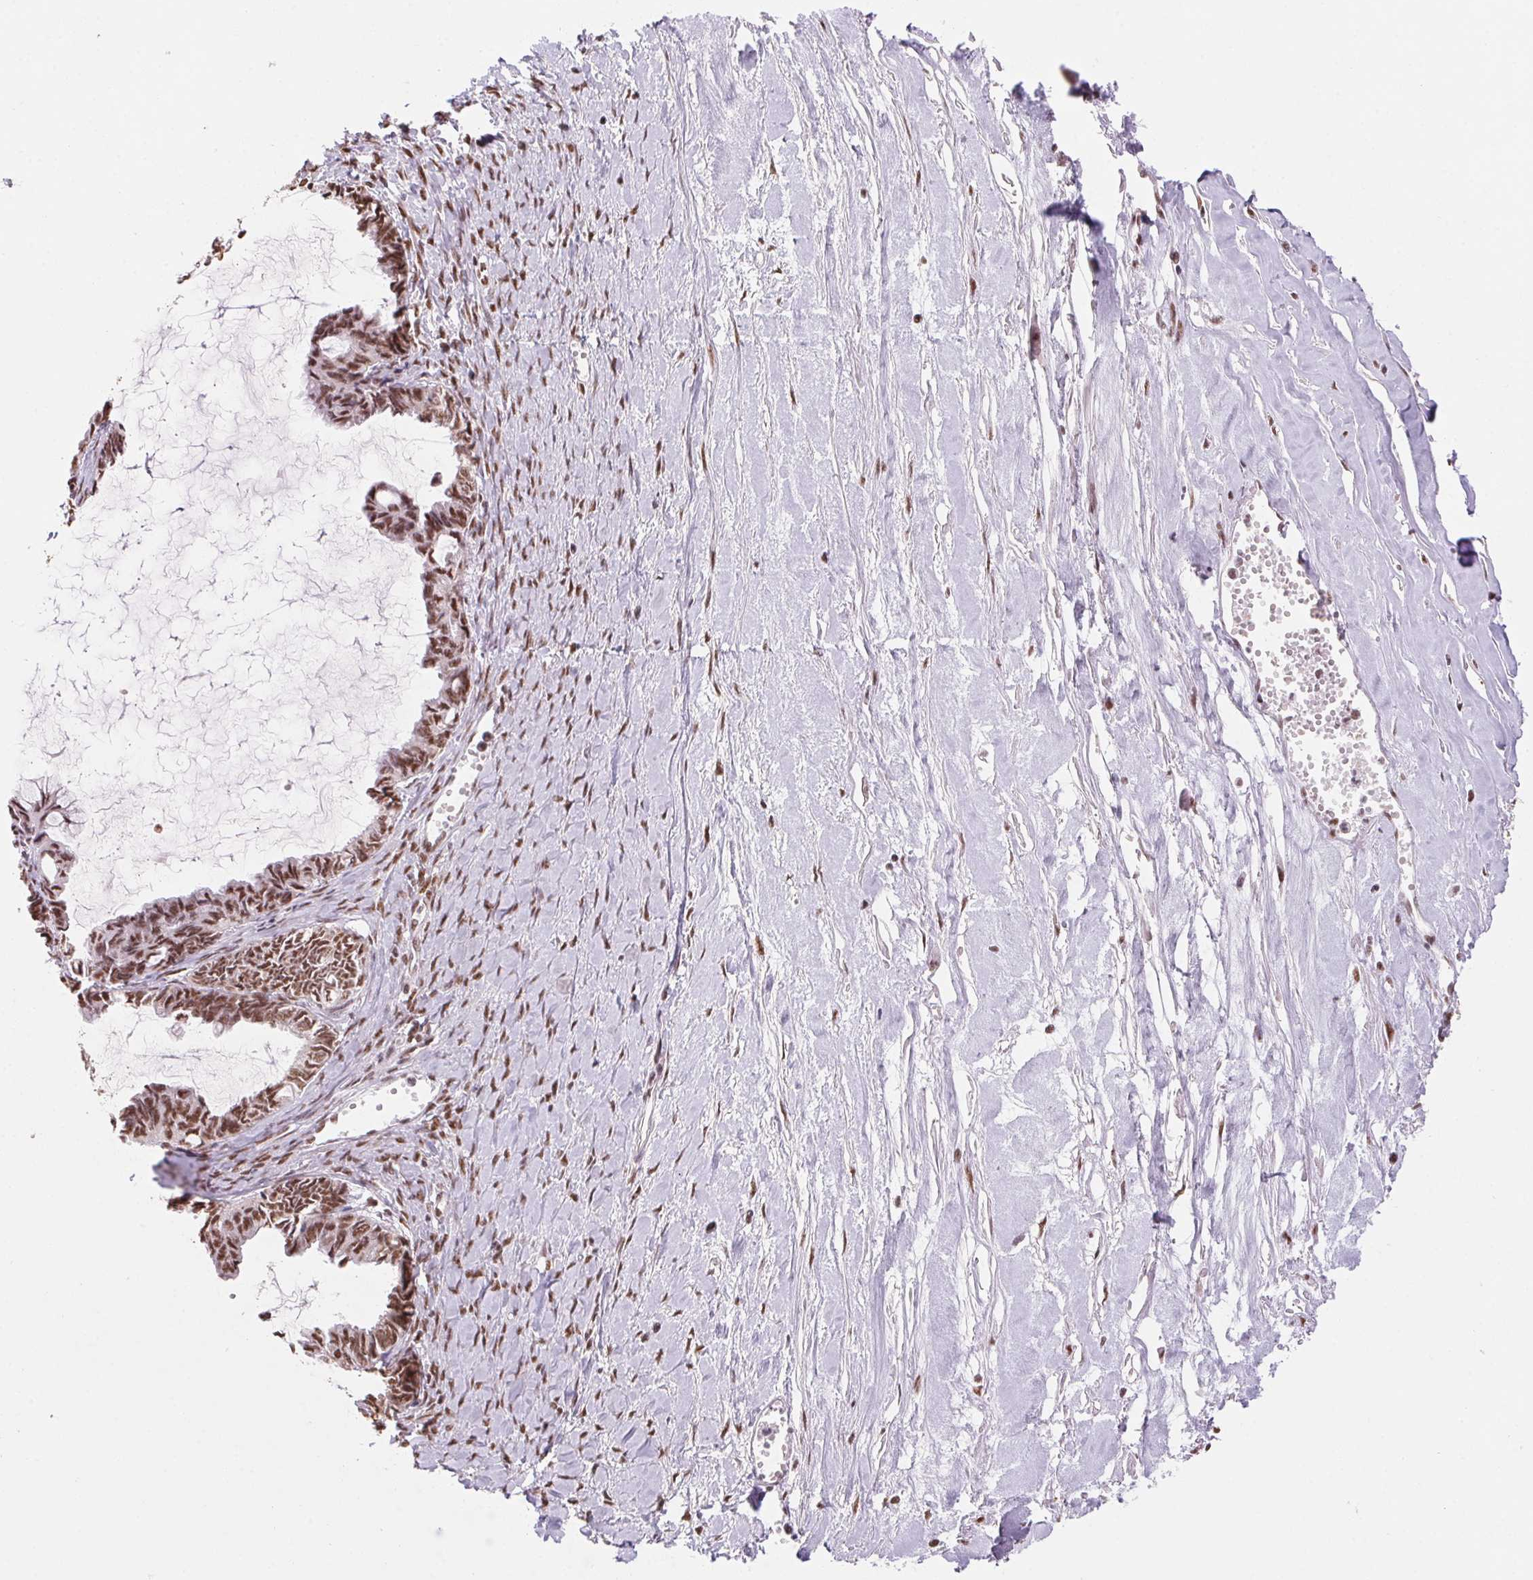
{"staining": {"intensity": "moderate", "quantity": ">75%", "location": "nuclear"}, "tissue": "ovarian cancer", "cell_type": "Tumor cells", "image_type": "cancer", "snomed": [{"axis": "morphology", "description": "Cystadenocarcinoma, mucinous, NOS"}, {"axis": "topography", "description": "Ovary"}], "caption": "The photomicrograph shows staining of mucinous cystadenocarcinoma (ovarian), revealing moderate nuclear protein expression (brown color) within tumor cells. Immunohistochemistry (ihc) stains the protein of interest in brown and the nuclei are stained blue.", "gene": "SNRPG", "patient": {"sex": "female", "age": 61}}